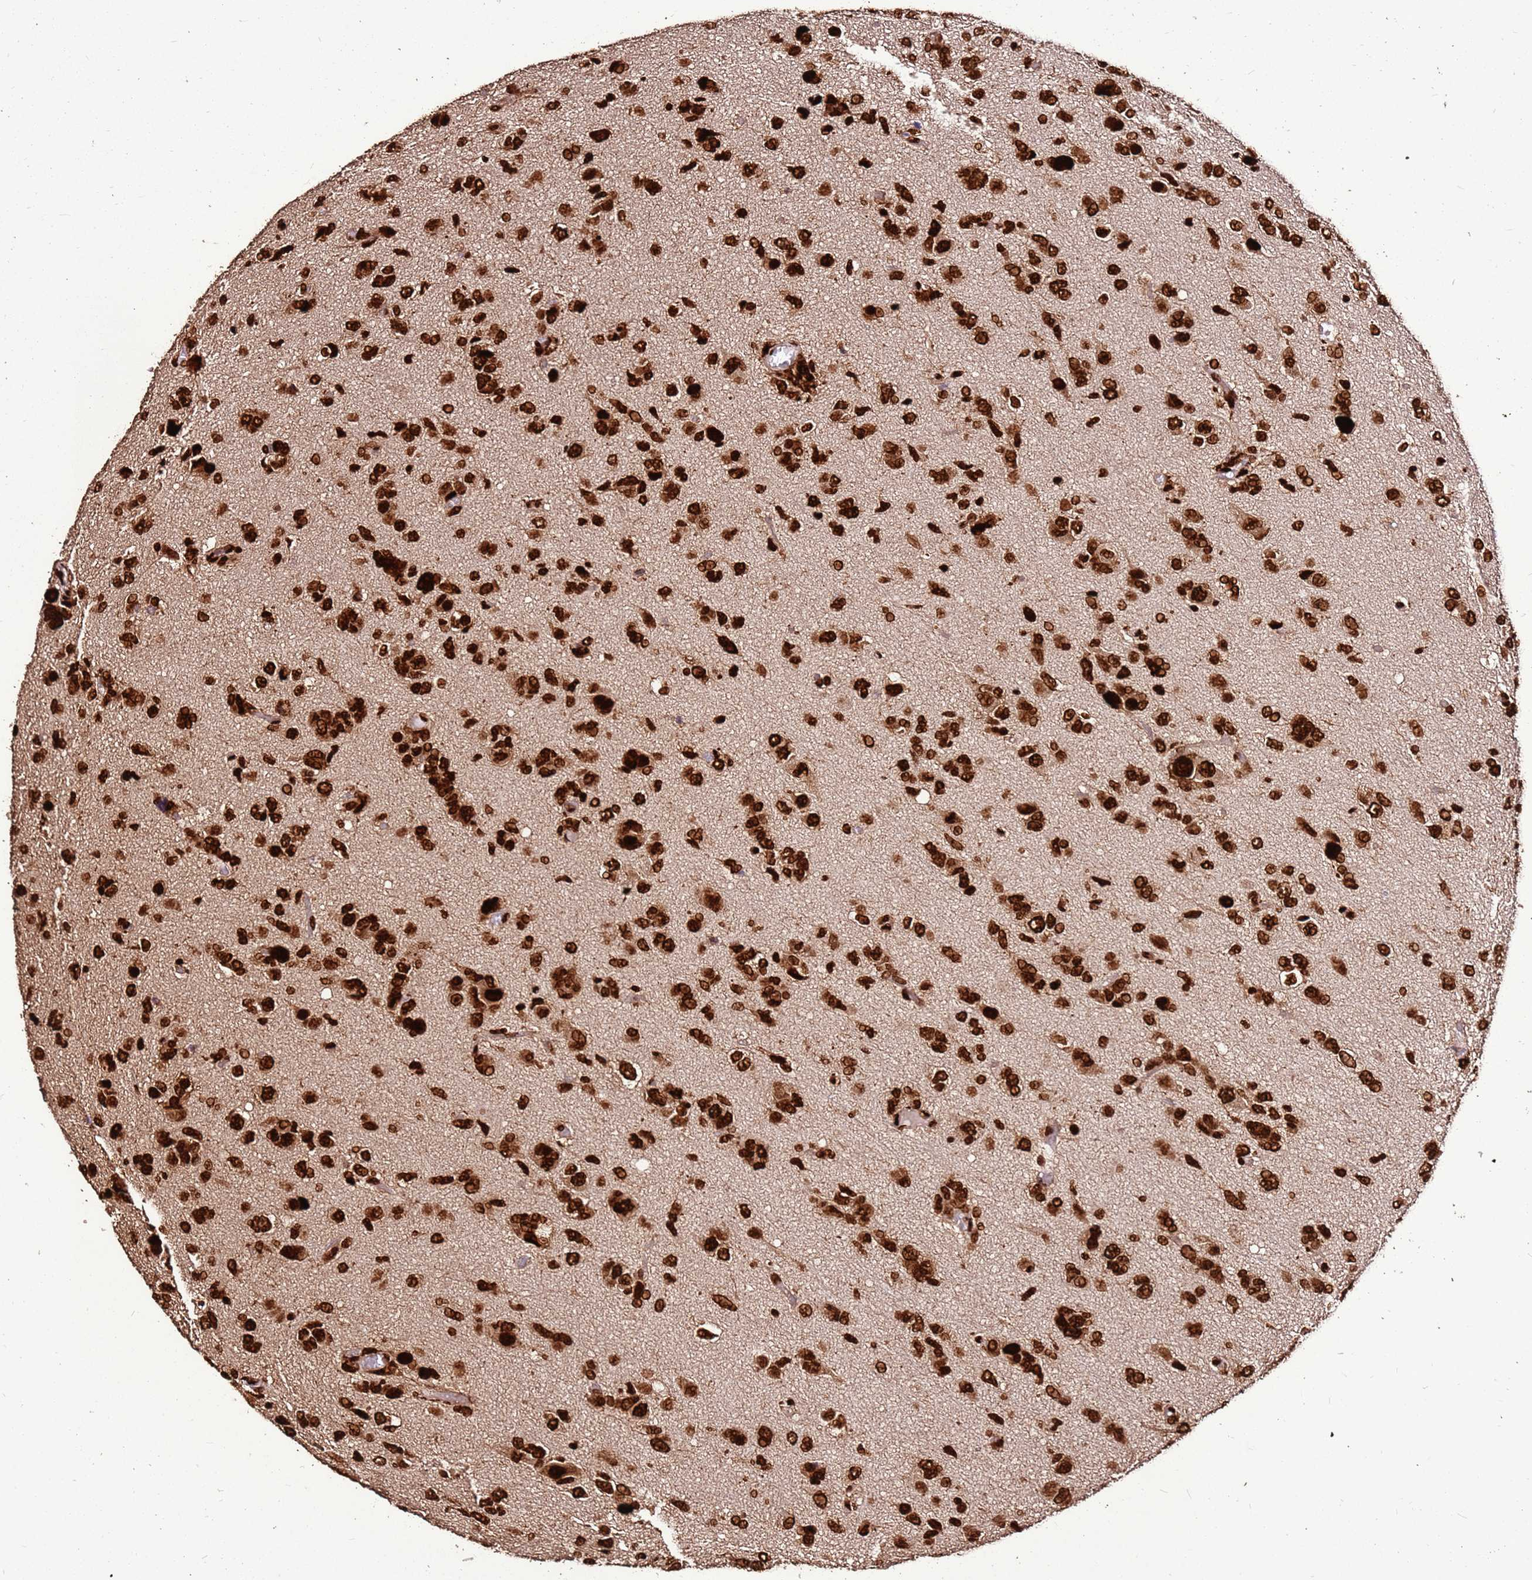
{"staining": {"intensity": "strong", "quantity": ">75%", "location": "nuclear"}, "tissue": "glioma", "cell_type": "Tumor cells", "image_type": "cancer", "snomed": [{"axis": "morphology", "description": "Glioma, malignant, High grade"}, {"axis": "topography", "description": "Brain"}], "caption": "Approximately >75% of tumor cells in human glioma show strong nuclear protein positivity as visualized by brown immunohistochemical staining.", "gene": "HNRNPAB", "patient": {"sex": "female", "age": 59}}